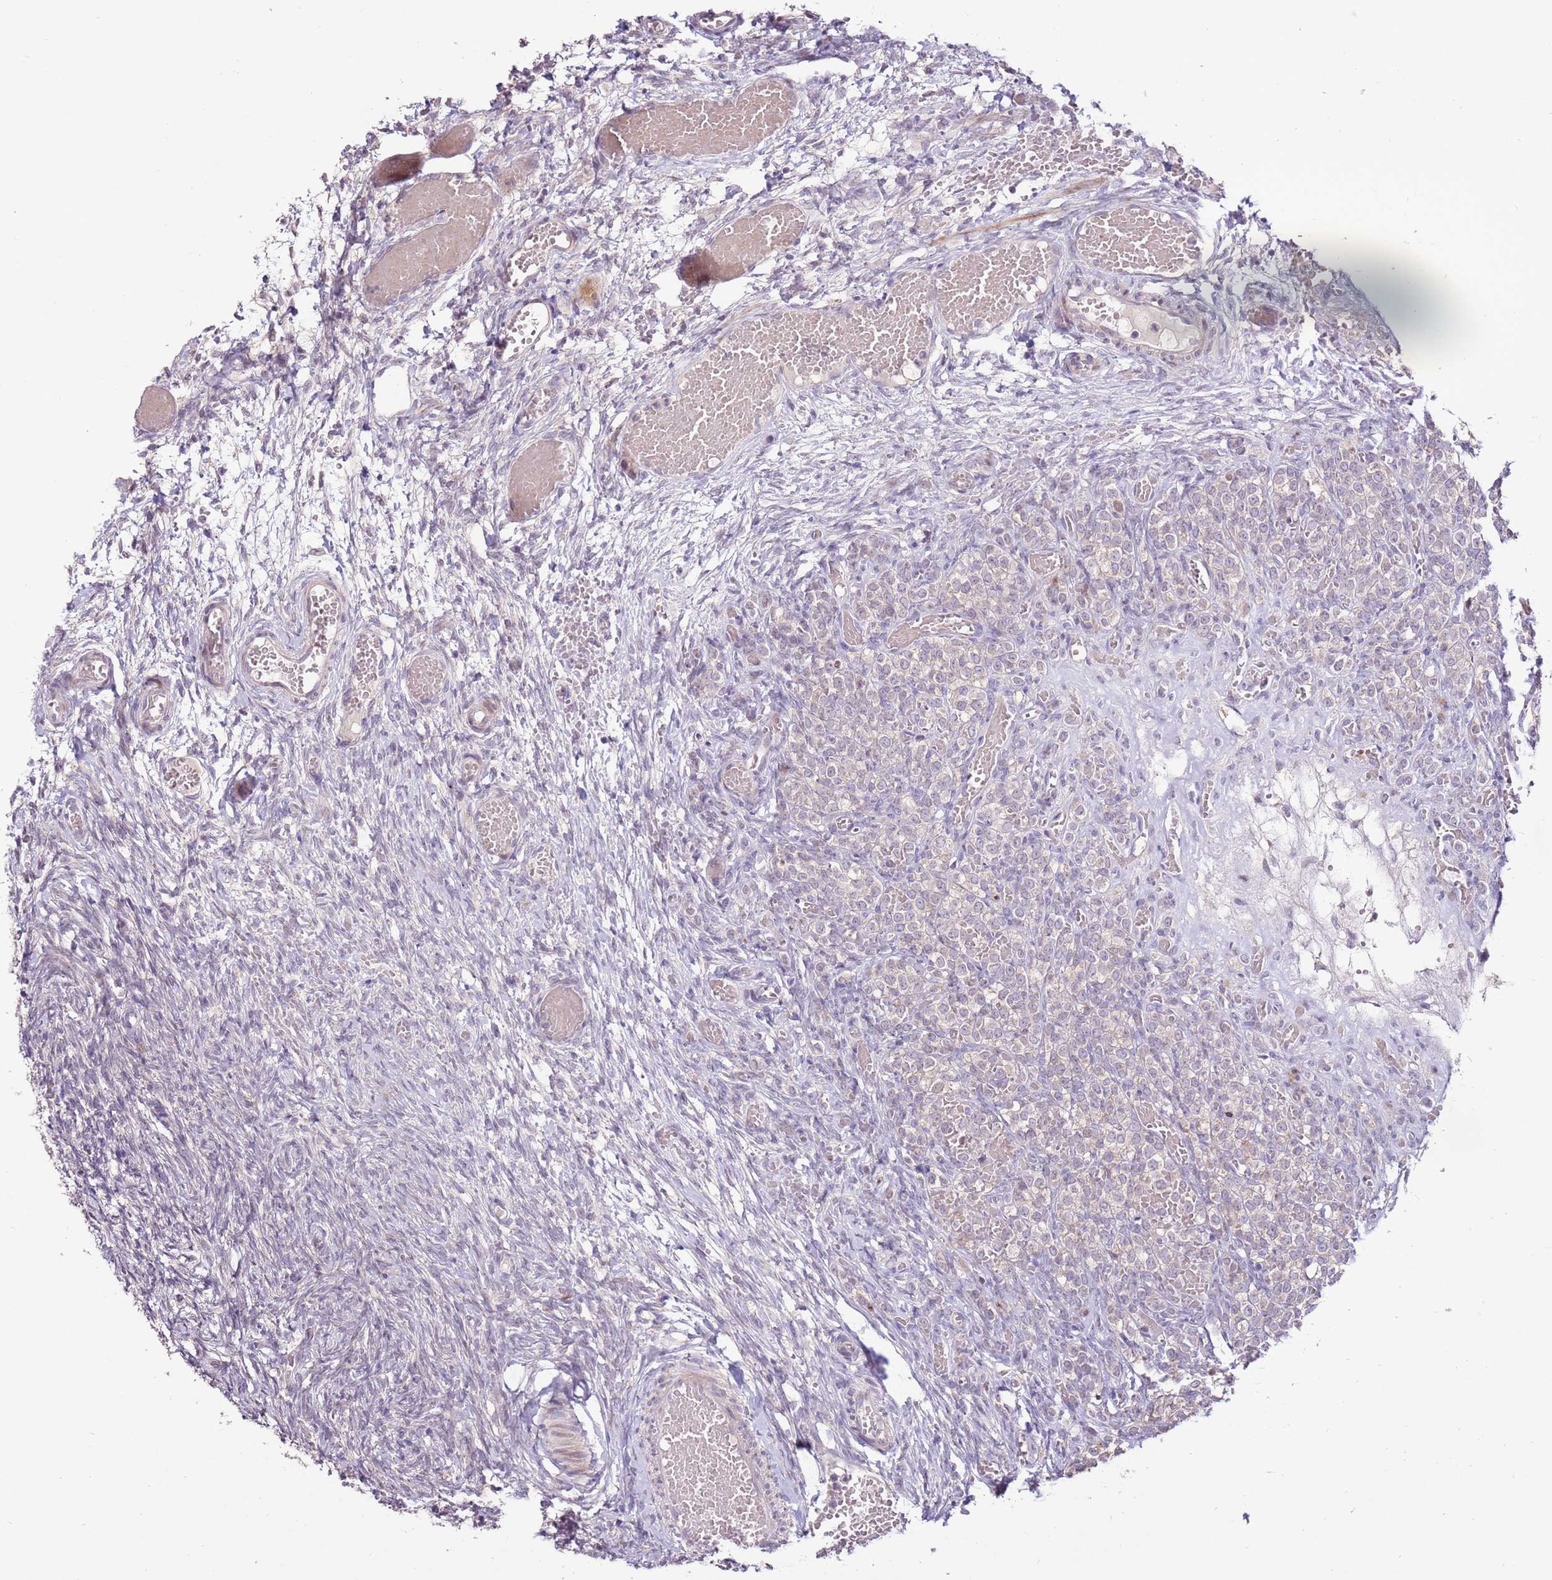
{"staining": {"intensity": "negative", "quantity": "none", "location": "none"}, "tissue": "ovary", "cell_type": "Ovarian stroma cells", "image_type": "normal", "snomed": [{"axis": "morphology", "description": "Adenocarcinoma, NOS"}, {"axis": "topography", "description": "Endometrium"}], "caption": "Micrograph shows no significant protein positivity in ovarian stroma cells of normal ovary.", "gene": "LGI4", "patient": {"sex": "female", "age": 32}}